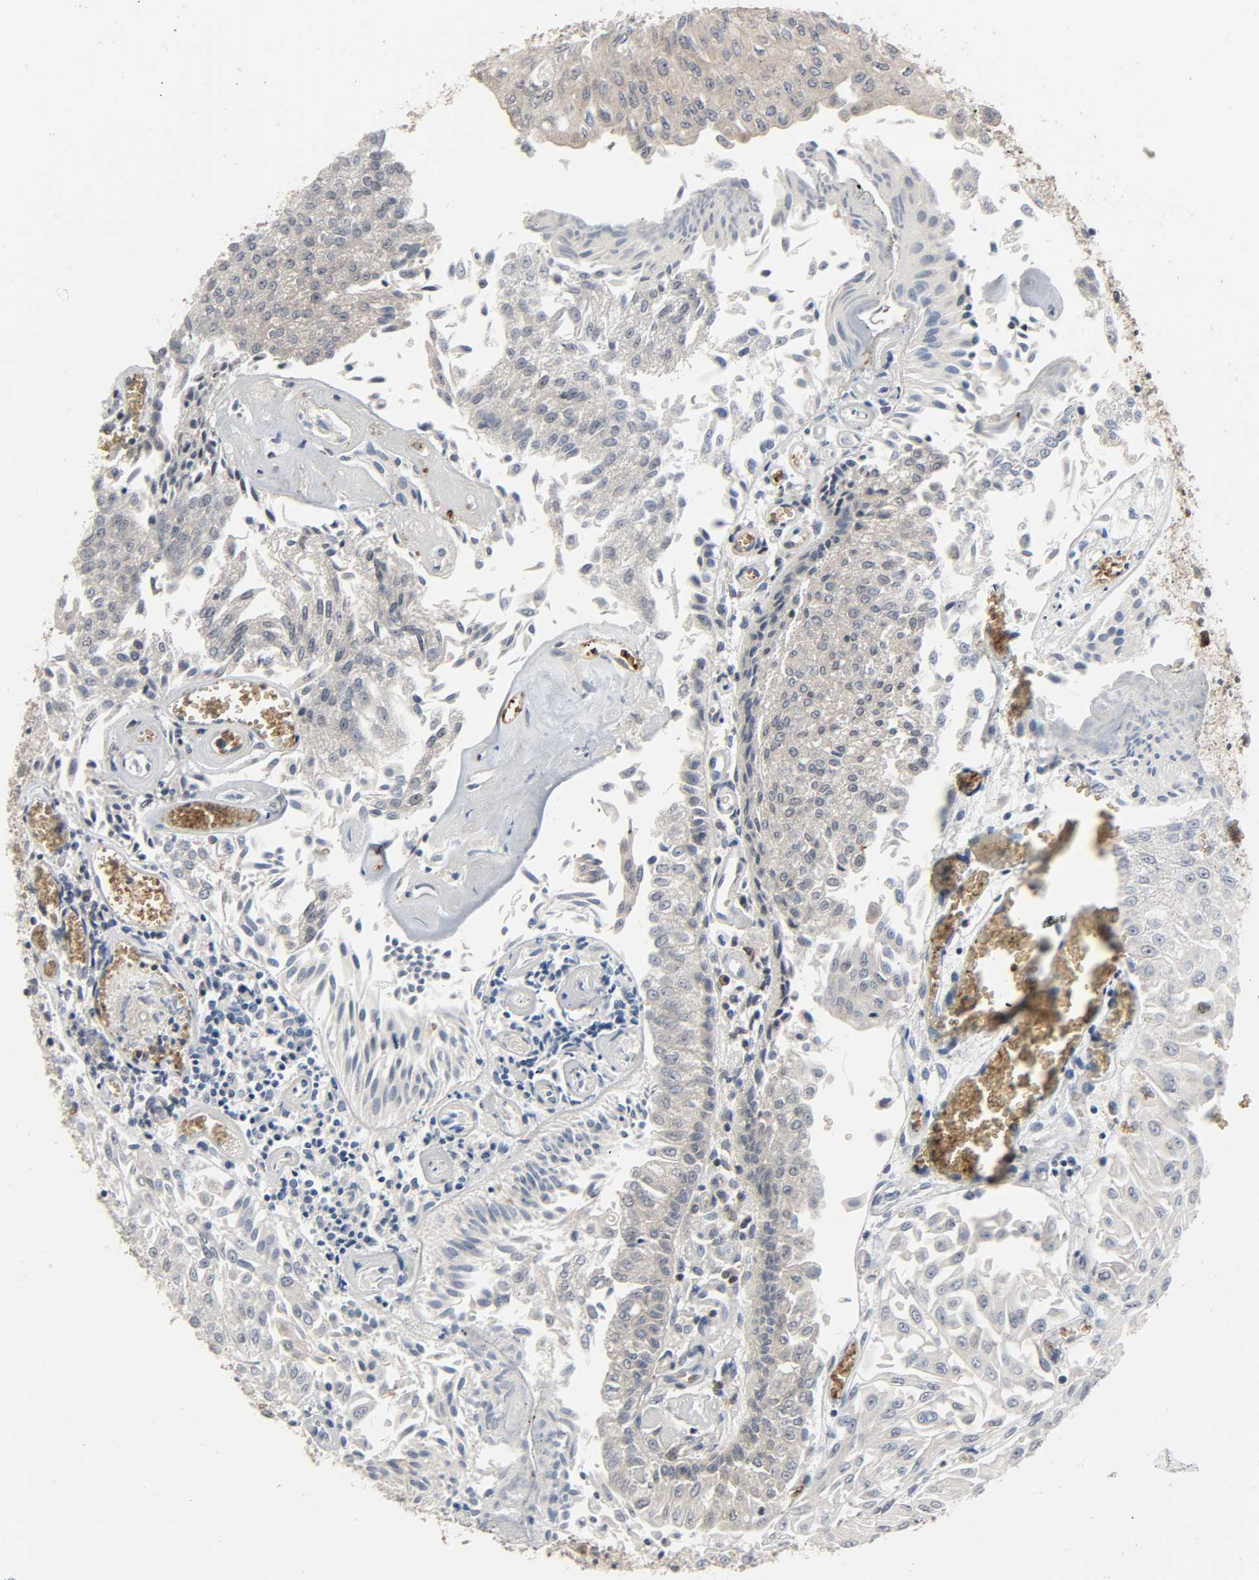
{"staining": {"intensity": "weak", "quantity": "25%-75%", "location": "cytoplasmic/membranous,nuclear"}, "tissue": "urothelial cancer", "cell_type": "Tumor cells", "image_type": "cancer", "snomed": [{"axis": "morphology", "description": "Urothelial carcinoma, Low grade"}, {"axis": "topography", "description": "Urinary bladder"}], "caption": "Approximately 25%-75% of tumor cells in human urothelial carcinoma (low-grade) display weak cytoplasmic/membranous and nuclear protein positivity as visualized by brown immunohistochemical staining.", "gene": "PLEKHA2", "patient": {"sex": "male", "age": 86}}